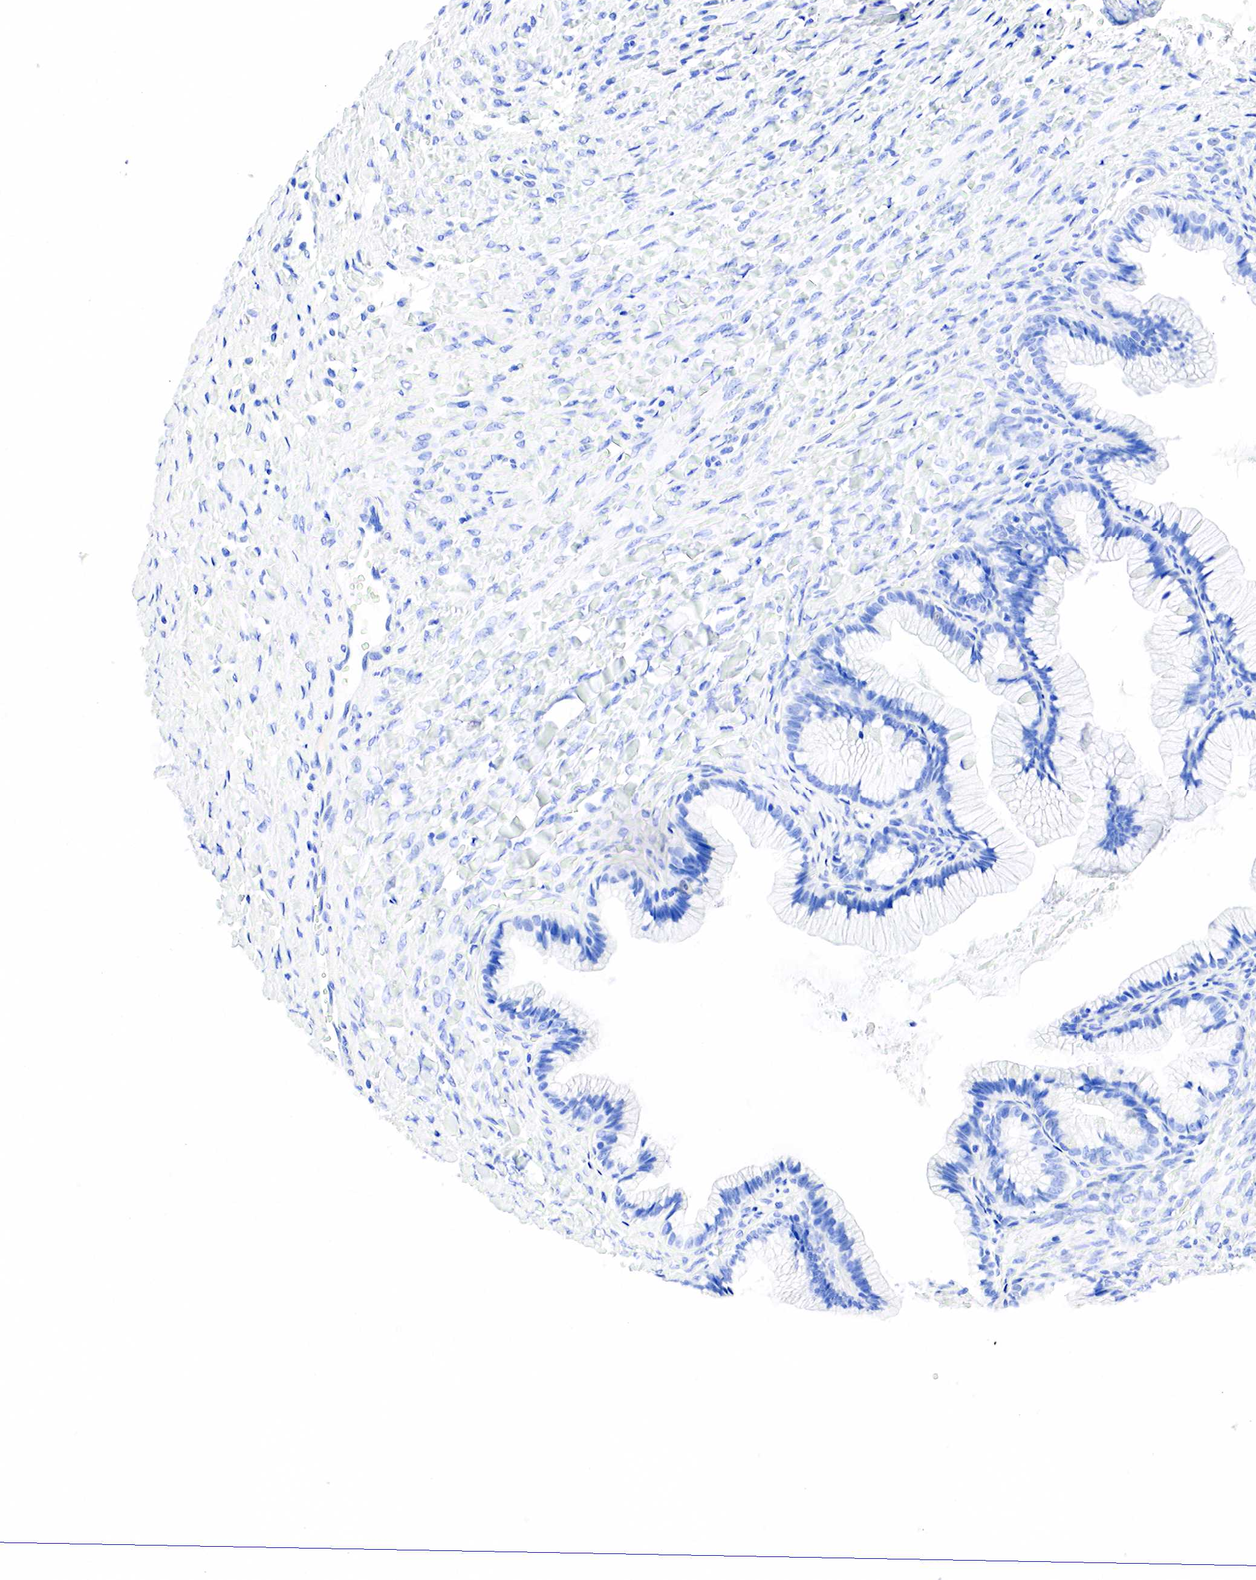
{"staining": {"intensity": "negative", "quantity": "none", "location": "none"}, "tissue": "ovarian cancer", "cell_type": "Tumor cells", "image_type": "cancer", "snomed": [{"axis": "morphology", "description": "Cystadenocarcinoma, mucinous, NOS"}, {"axis": "topography", "description": "Ovary"}], "caption": "High power microscopy image of an immunohistochemistry (IHC) photomicrograph of ovarian mucinous cystadenocarcinoma, revealing no significant expression in tumor cells.", "gene": "PTH", "patient": {"sex": "female", "age": 41}}